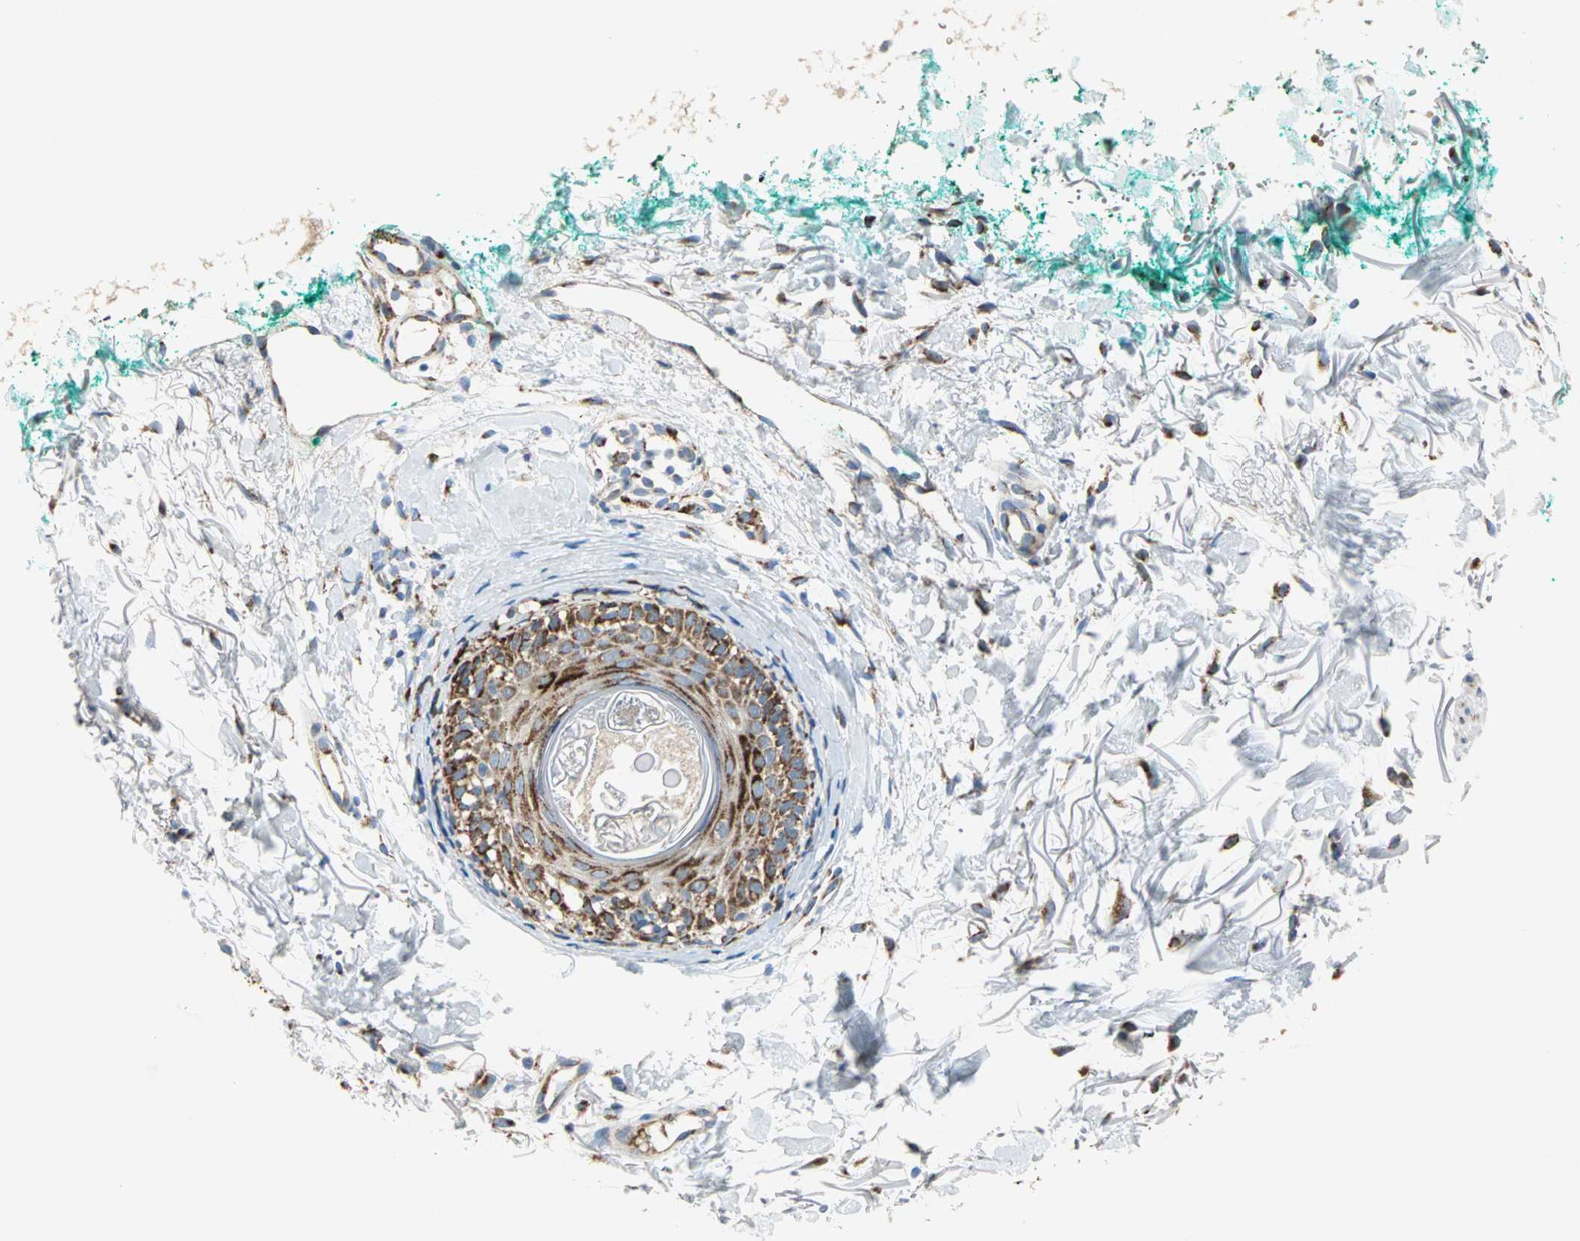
{"staining": {"intensity": "moderate", "quantity": ">75%", "location": "cytoplasmic/membranous"}, "tissue": "skin", "cell_type": "Fibroblasts", "image_type": "normal", "snomed": [{"axis": "morphology", "description": "Normal tissue, NOS"}, {"axis": "topography", "description": "Skin"}], "caption": "Skin stained with a brown dye exhibits moderate cytoplasmic/membranous positive positivity in about >75% of fibroblasts.", "gene": "TST", "patient": {"sex": "male", "age": 71}}